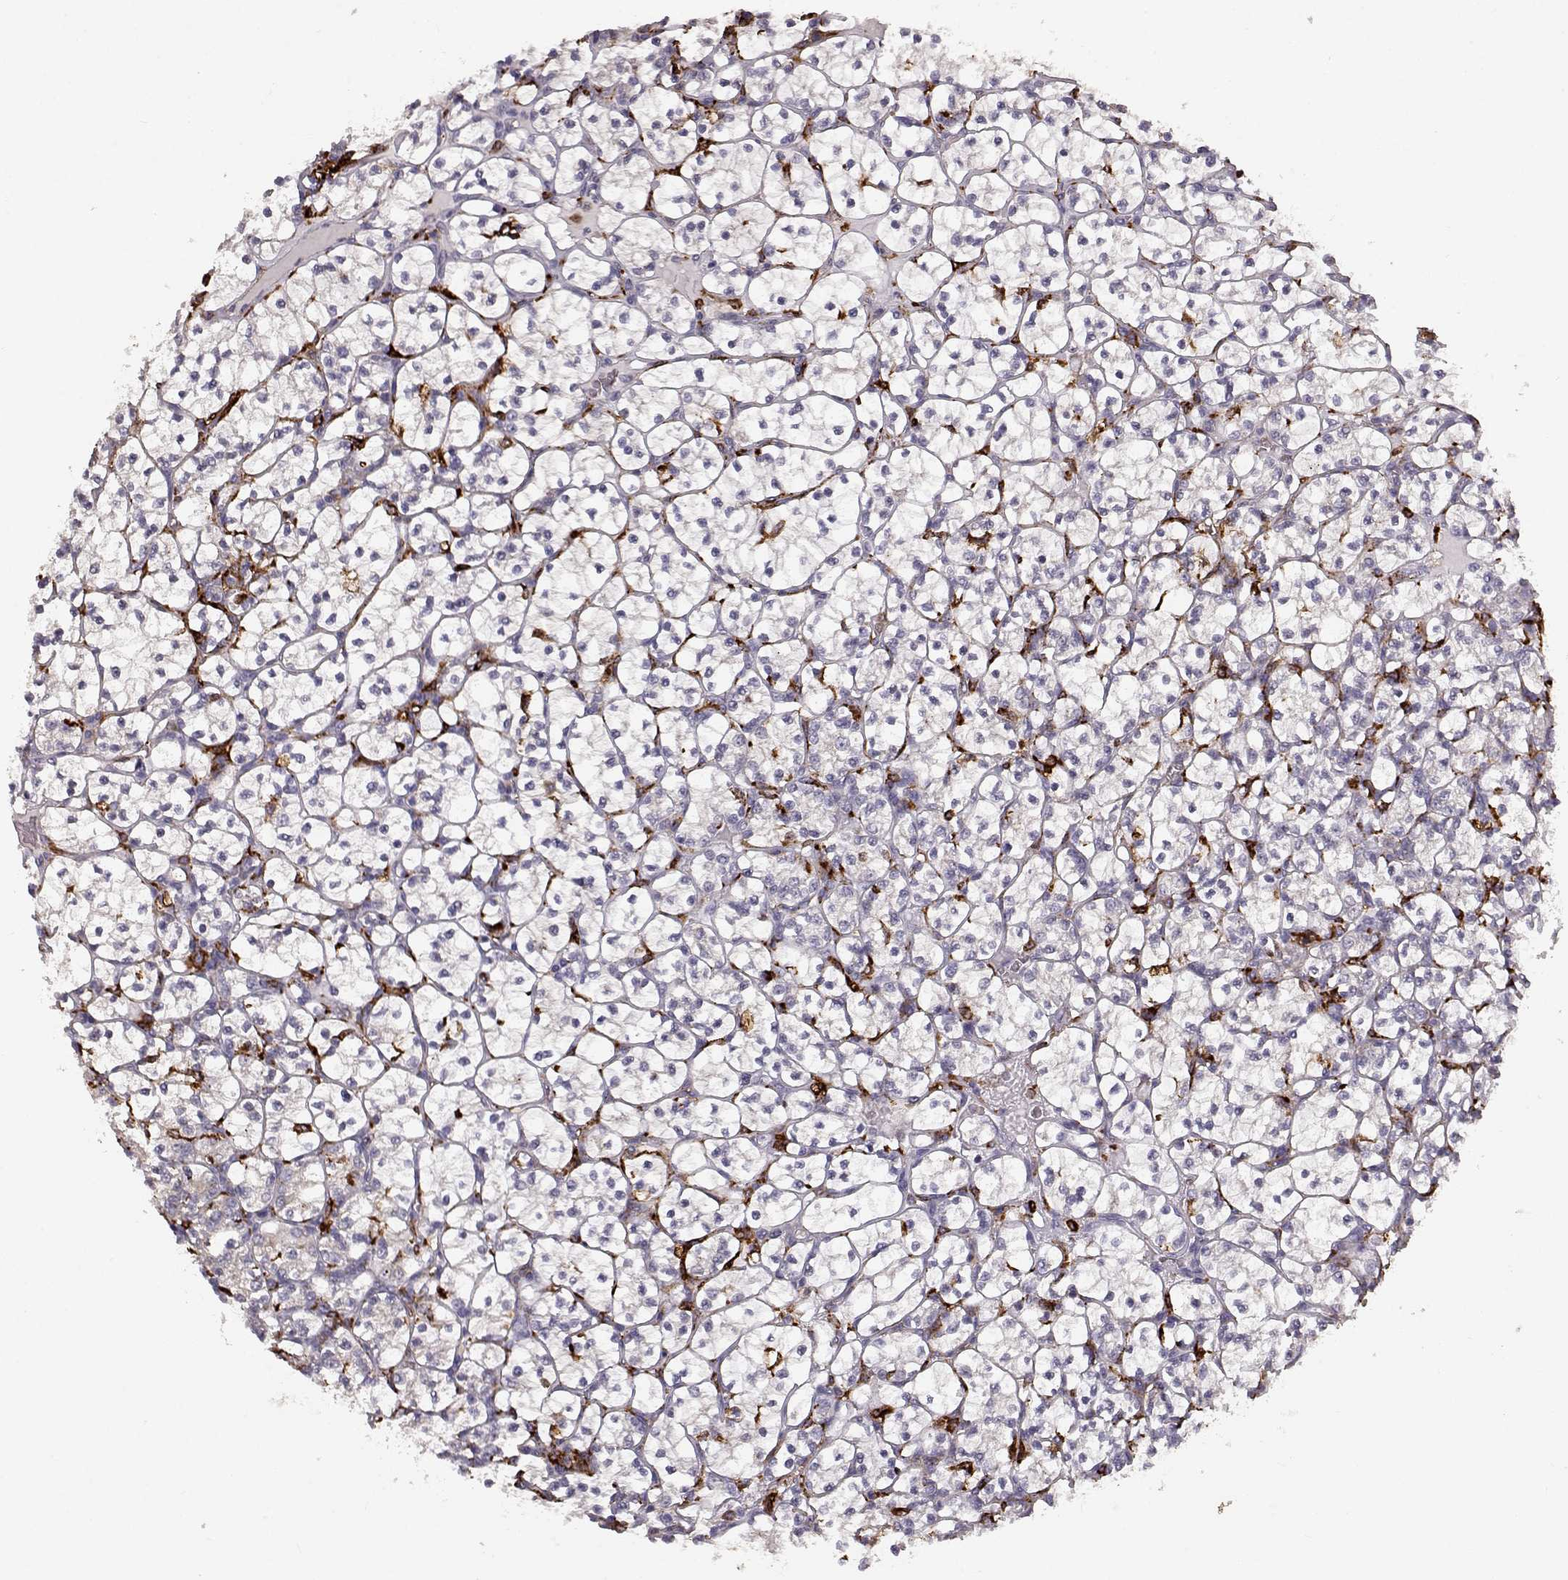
{"staining": {"intensity": "negative", "quantity": "none", "location": "none"}, "tissue": "renal cancer", "cell_type": "Tumor cells", "image_type": "cancer", "snomed": [{"axis": "morphology", "description": "Adenocarcinoma, NOS"}, {"axis": "topography", "description": "Kidney"}], "caption": "Immunohistochemical staining of adenocarcinoma (renal) reveals no significant staining in tumor cells. (DAB (3,3'-diaminobenzidine) immunohistochemistry visualized using brightfield microscopy, high magnification).", "gene": "CCNF", "patient": {"sex": "female", "age": 89}}